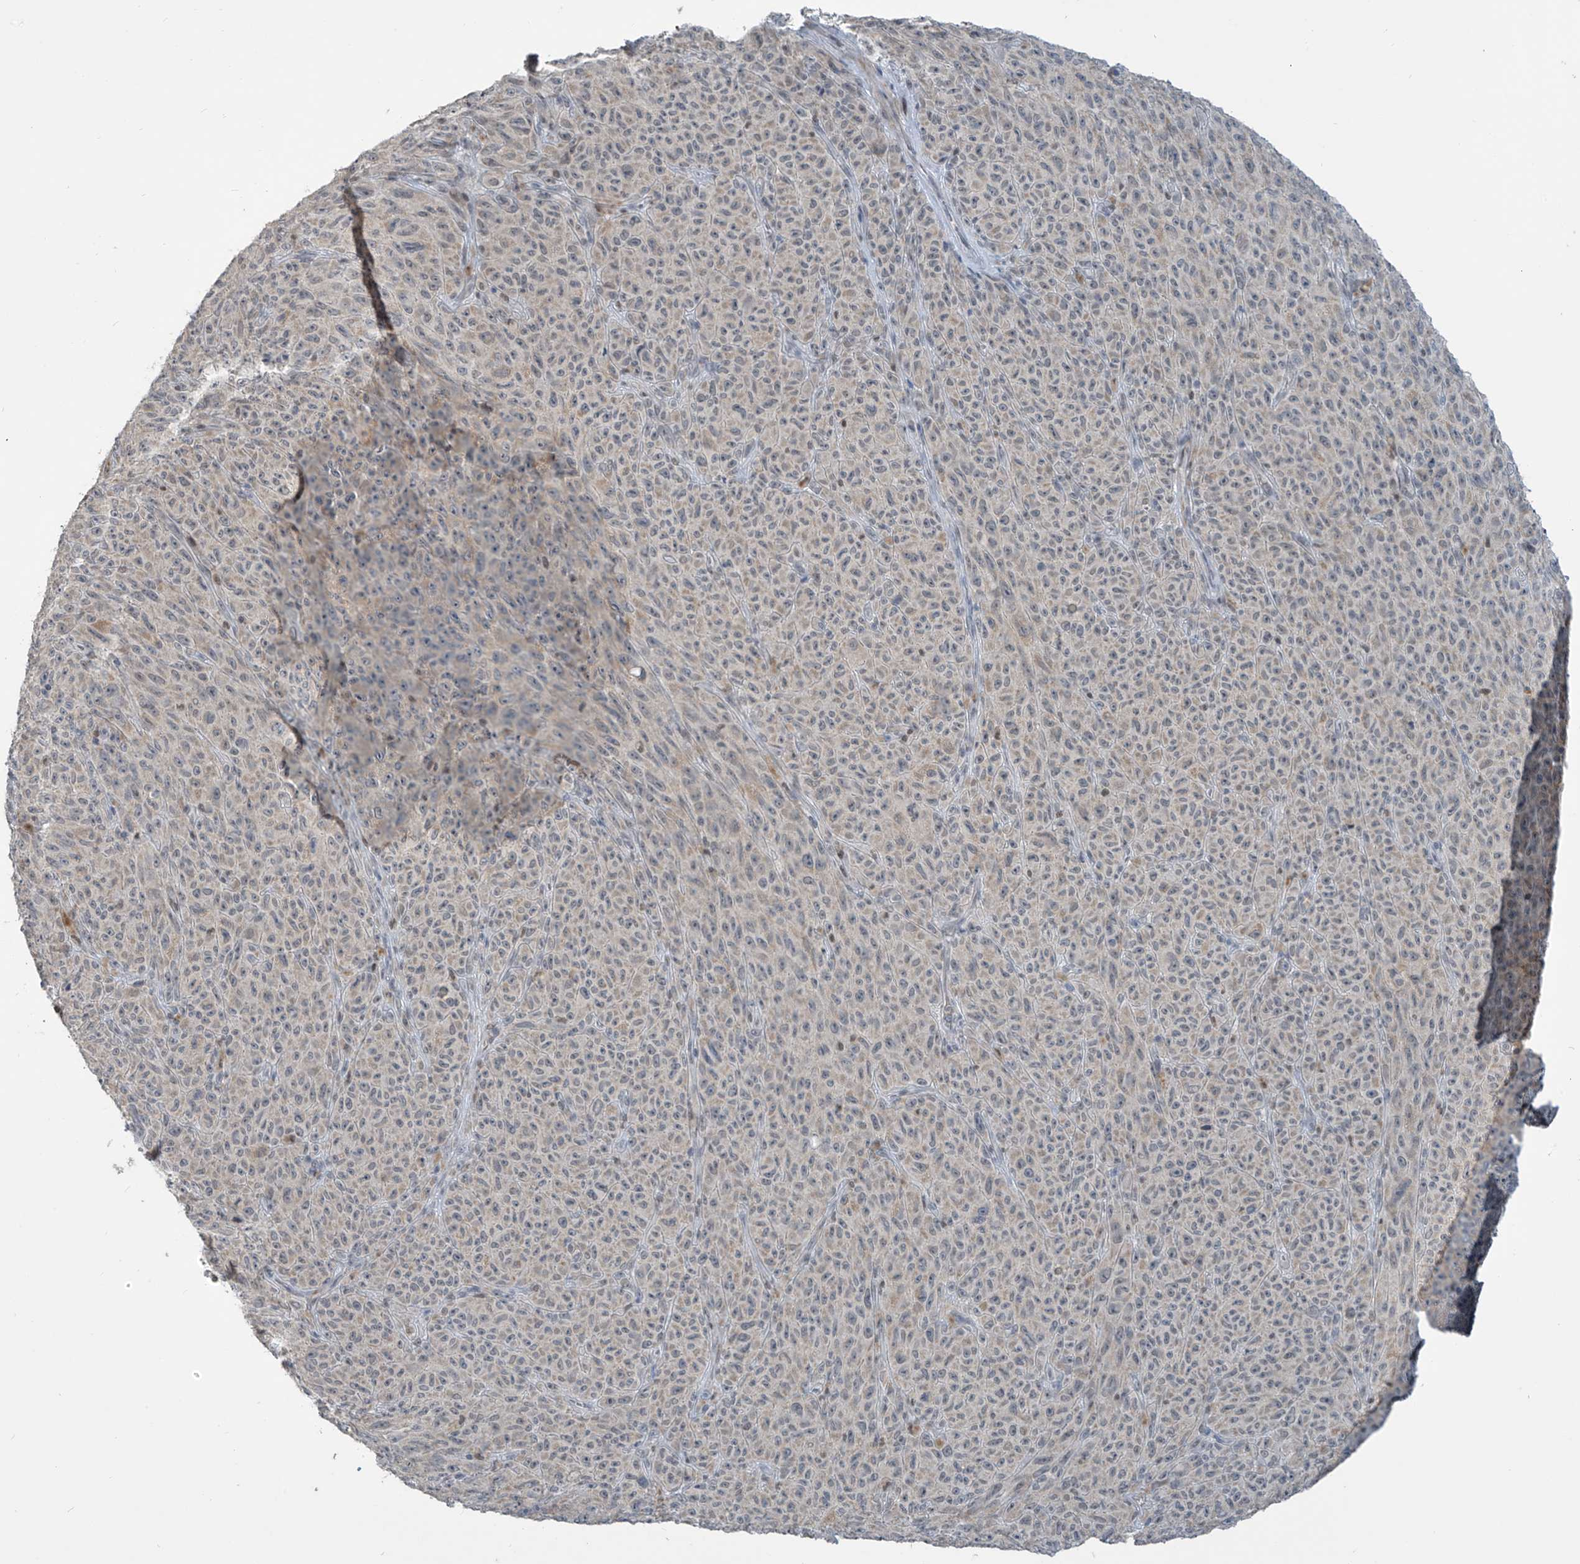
{"staining": {"intensity": "negative", "quantity": "none", "location": "none"}, "tissue": "melanoma", "cell_type": "Tumor cells", "image_type": "cancer", "snomed": [{"axis": "morphology", "description": "Malignant melanoma, NOS"}, {"axis": "topography", "description": "Skin"}], "caption": "An immunohistochemistry (IHC) photomicrograph of melanoma is shown. There is no staining in tumor cells of melanoma. (Immunohistochemistry, brightfield microscopy, high magnification).", "gene": "METAP1D", "patient": {"sex": "female", "age": 82}}